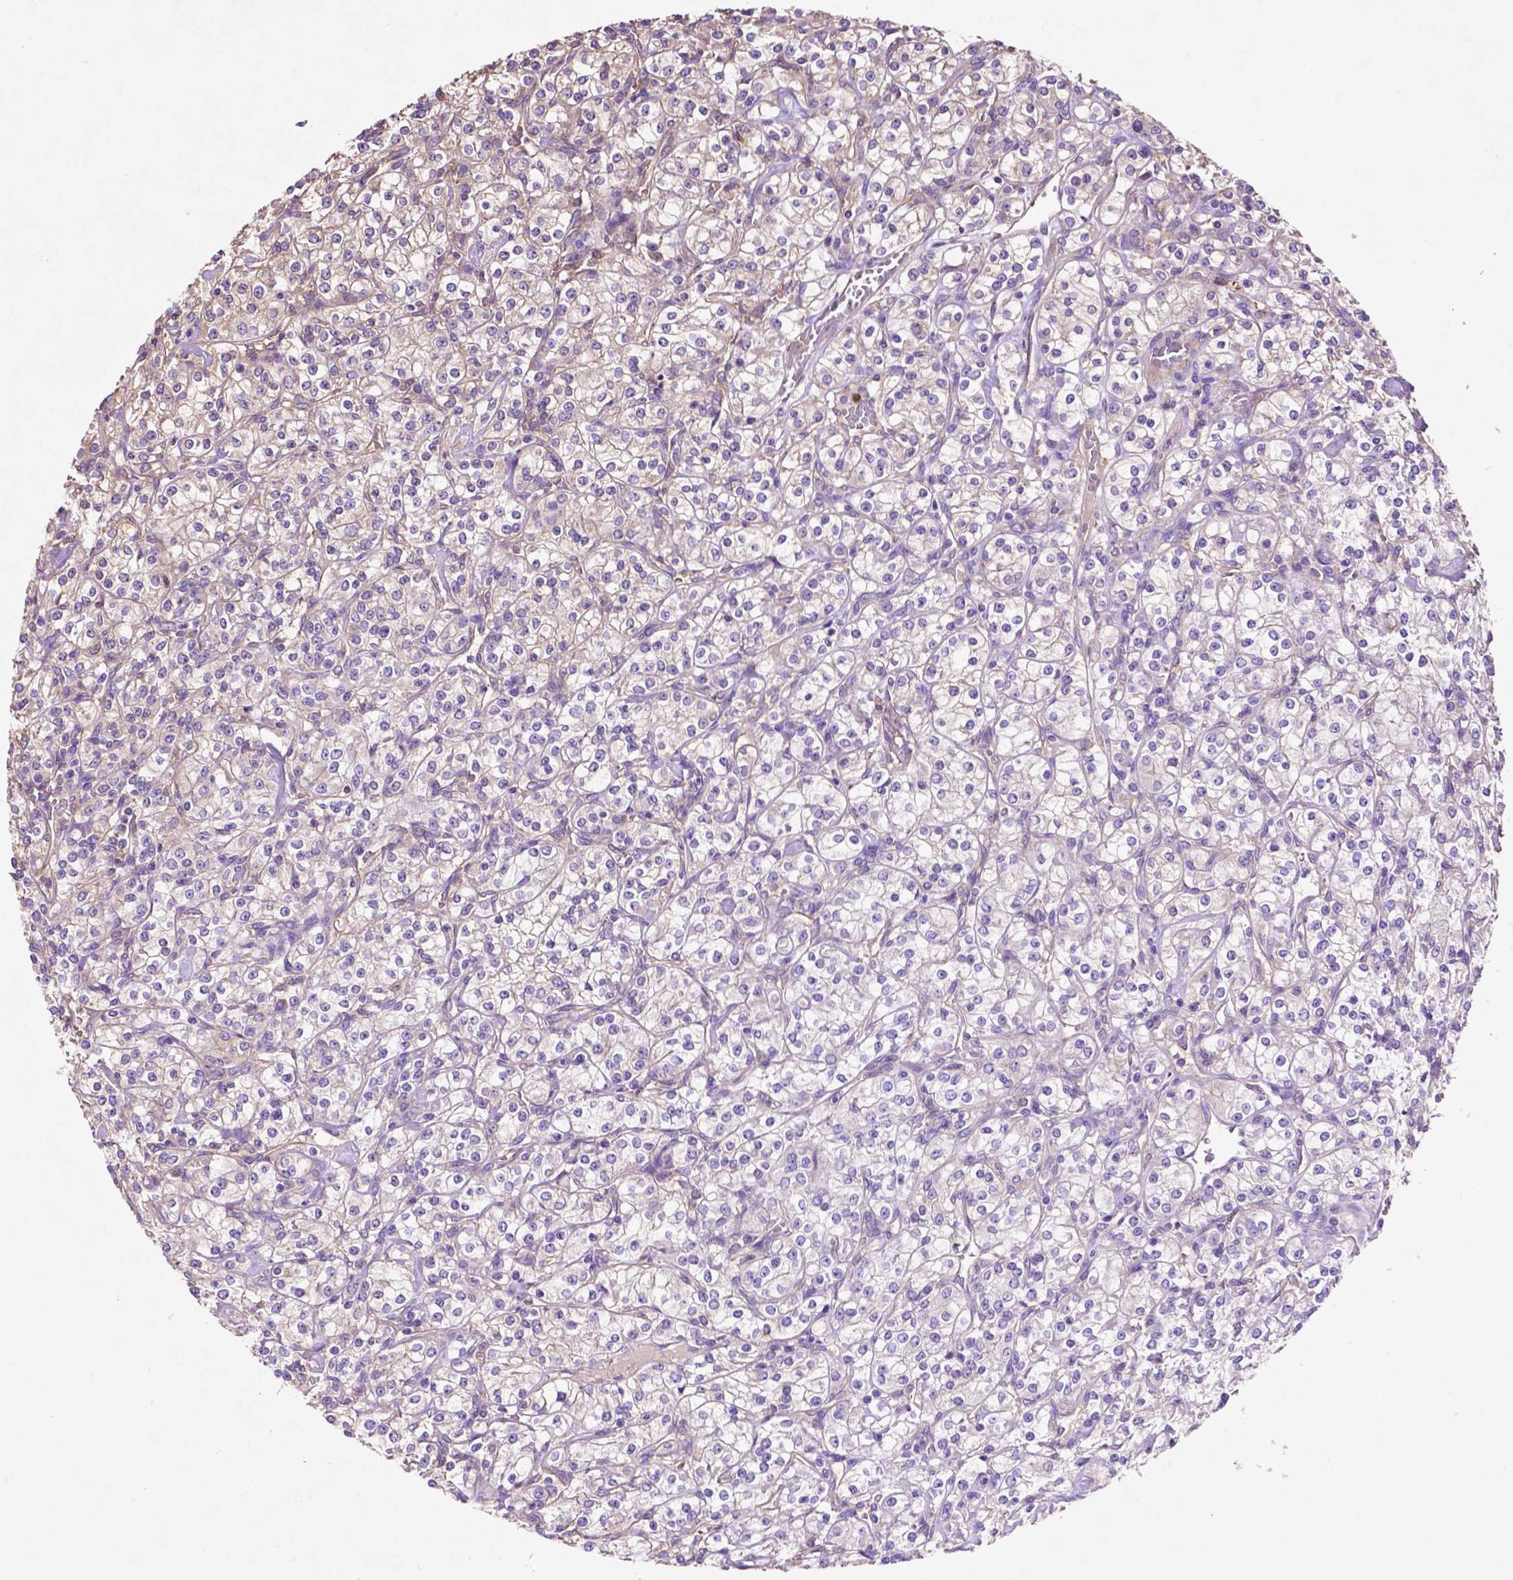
{"staining": {"intensity": "weak", "quantity": "<25%", "location": "cytoplasmic/membranous"}, "tissue": "renal cancer", "cell_type": "Tumor cells", "image_type": "cancer", "snomed": [{"axis": "morphology", "description": "Adenocarcinoma, NOS"}, {"axis": "topography", "description": "Kidney"}], "caption": "High magnification brightfield microscopy of adenocarcinoma (renal) stained with DAB (3,3'-diaminobenzidine) (brown) and counterstained with hematoxylin (blue): tumor cells show no significant expression.", "gene": "GDPD5", "patient": {"sex": "male", "age": 77}}